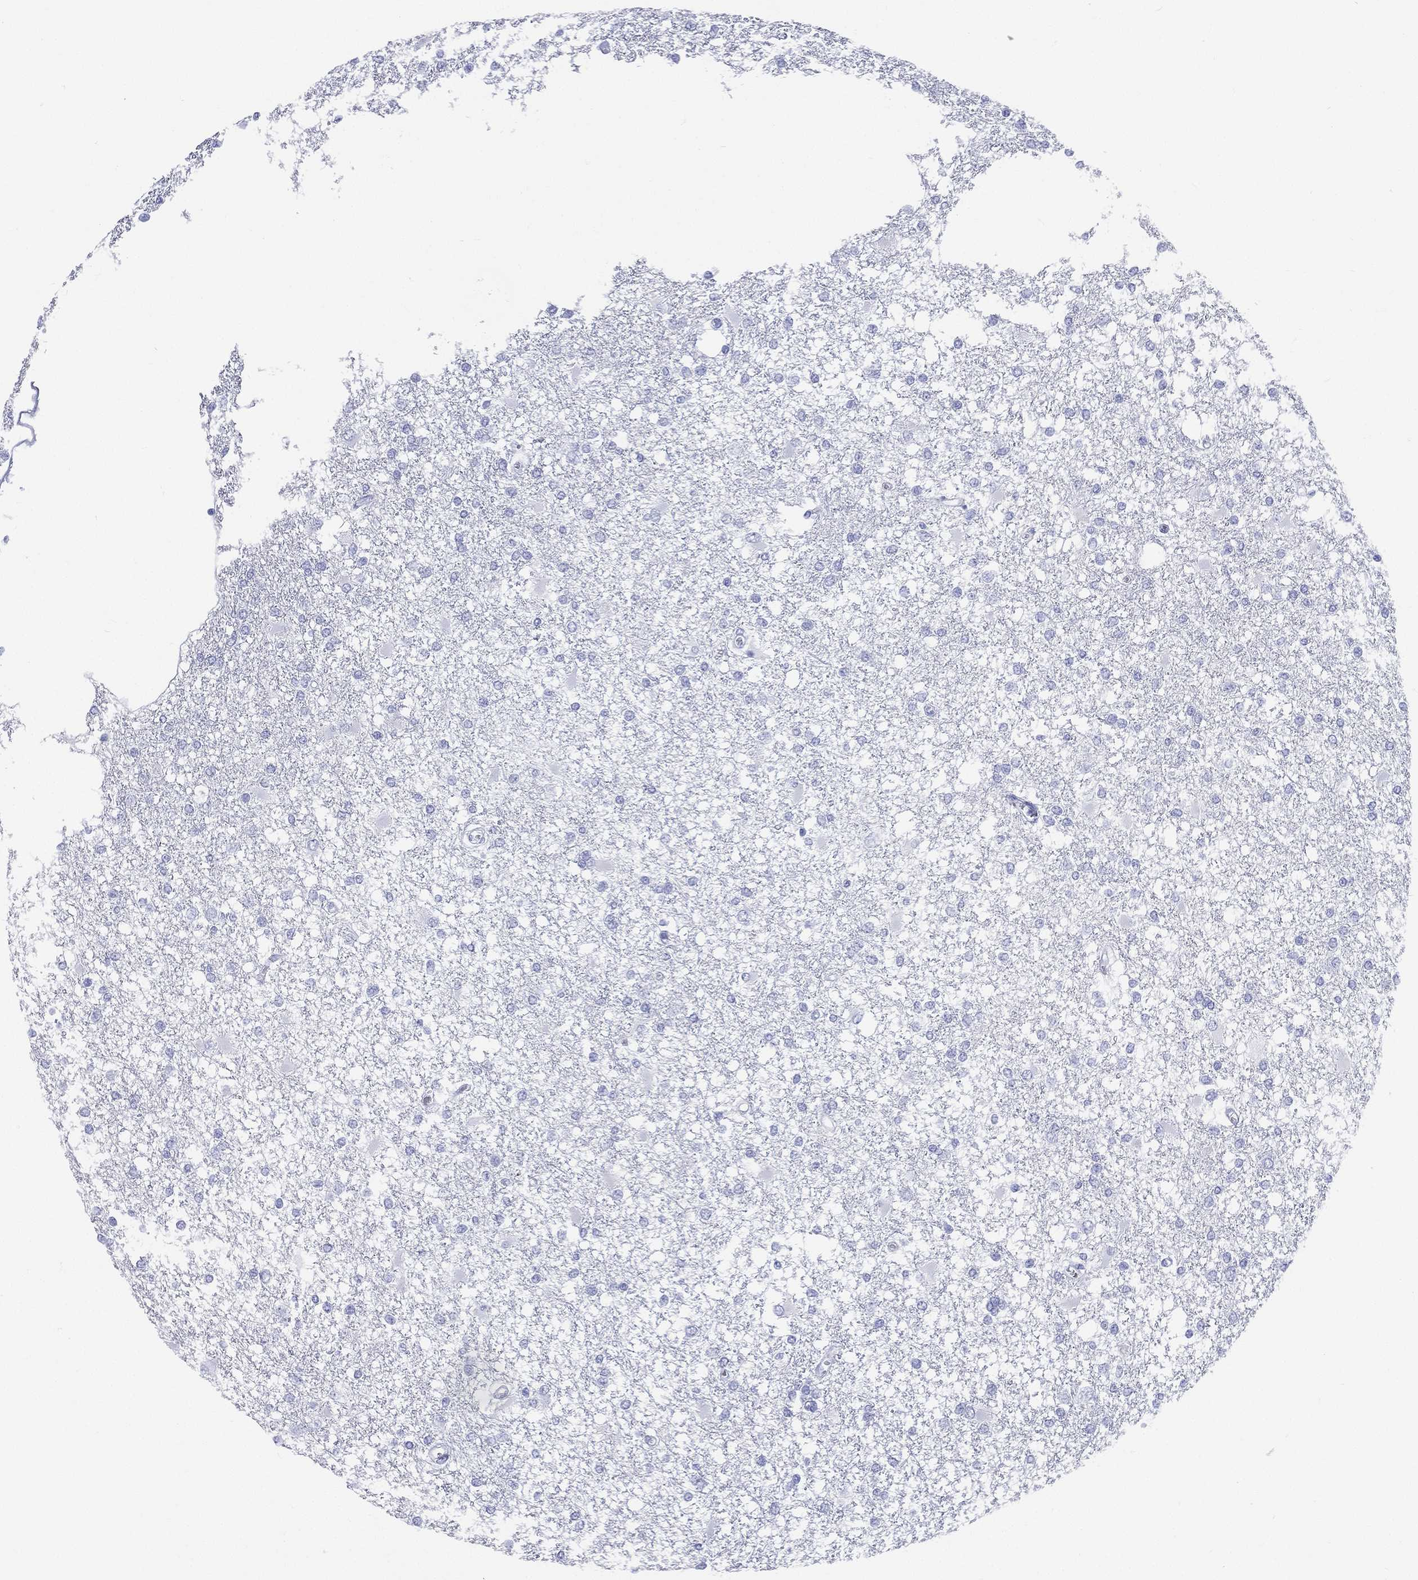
{"staining": {"intensity": "negative", "quantity": "none", "location": "none"}, "tissue": "glioma", "cell_type": "Tumor cells", "image_type": "cancer", "snomed": [{"axis": "morphology", "description": "Glioma, malignant, High grade"}, {"axis": "topography", "description": "Cerebral cortex"}], "caption": "Immunohistochemical staining of human malignant high-grade glioma demonstrates no significant staining in tumor cells.", "gene": "ETNPPL", "patient": {"sex": "male", "age": 79}}